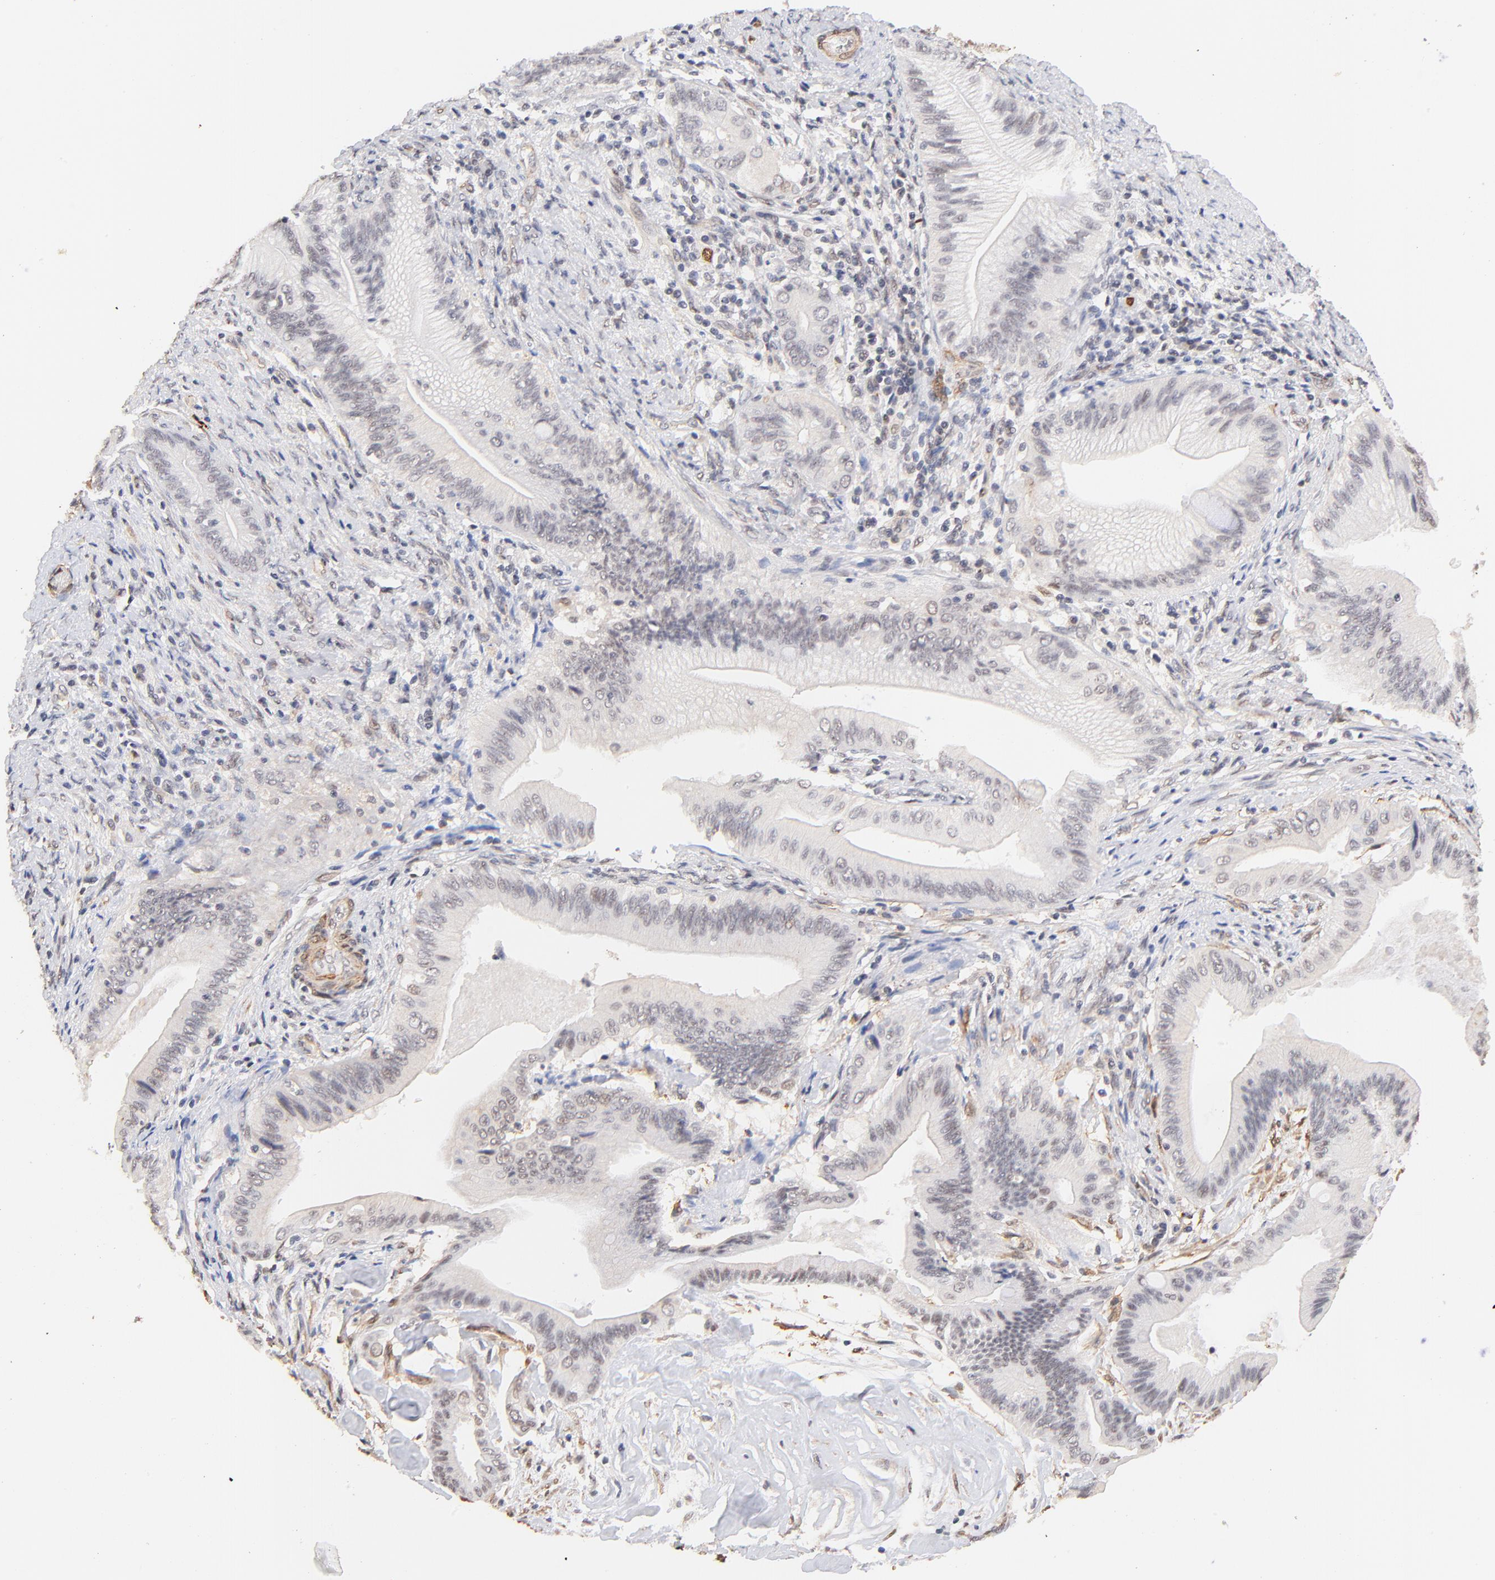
{"staining": {"intensity": "weak", "quantity": "<25%", "location": "cytoplasmic/membranous,nuclear"}, "tissue": "liver cancer", "cell_type": "Tumor cells", "image_type": "cancer", "snomed": [{"axis": "morphology", "description": "Cholangiocarcinoma"}, {"axis": "topography", "description": "Liver"}], "caption": "Immunohistochemistry image of cholangiocarcinoma (liver) stained for a protein (brown), which reveals no positivity in tumor cells.", "gene": "ZFP92", "patient": {"sex": "male", "age": 58}}